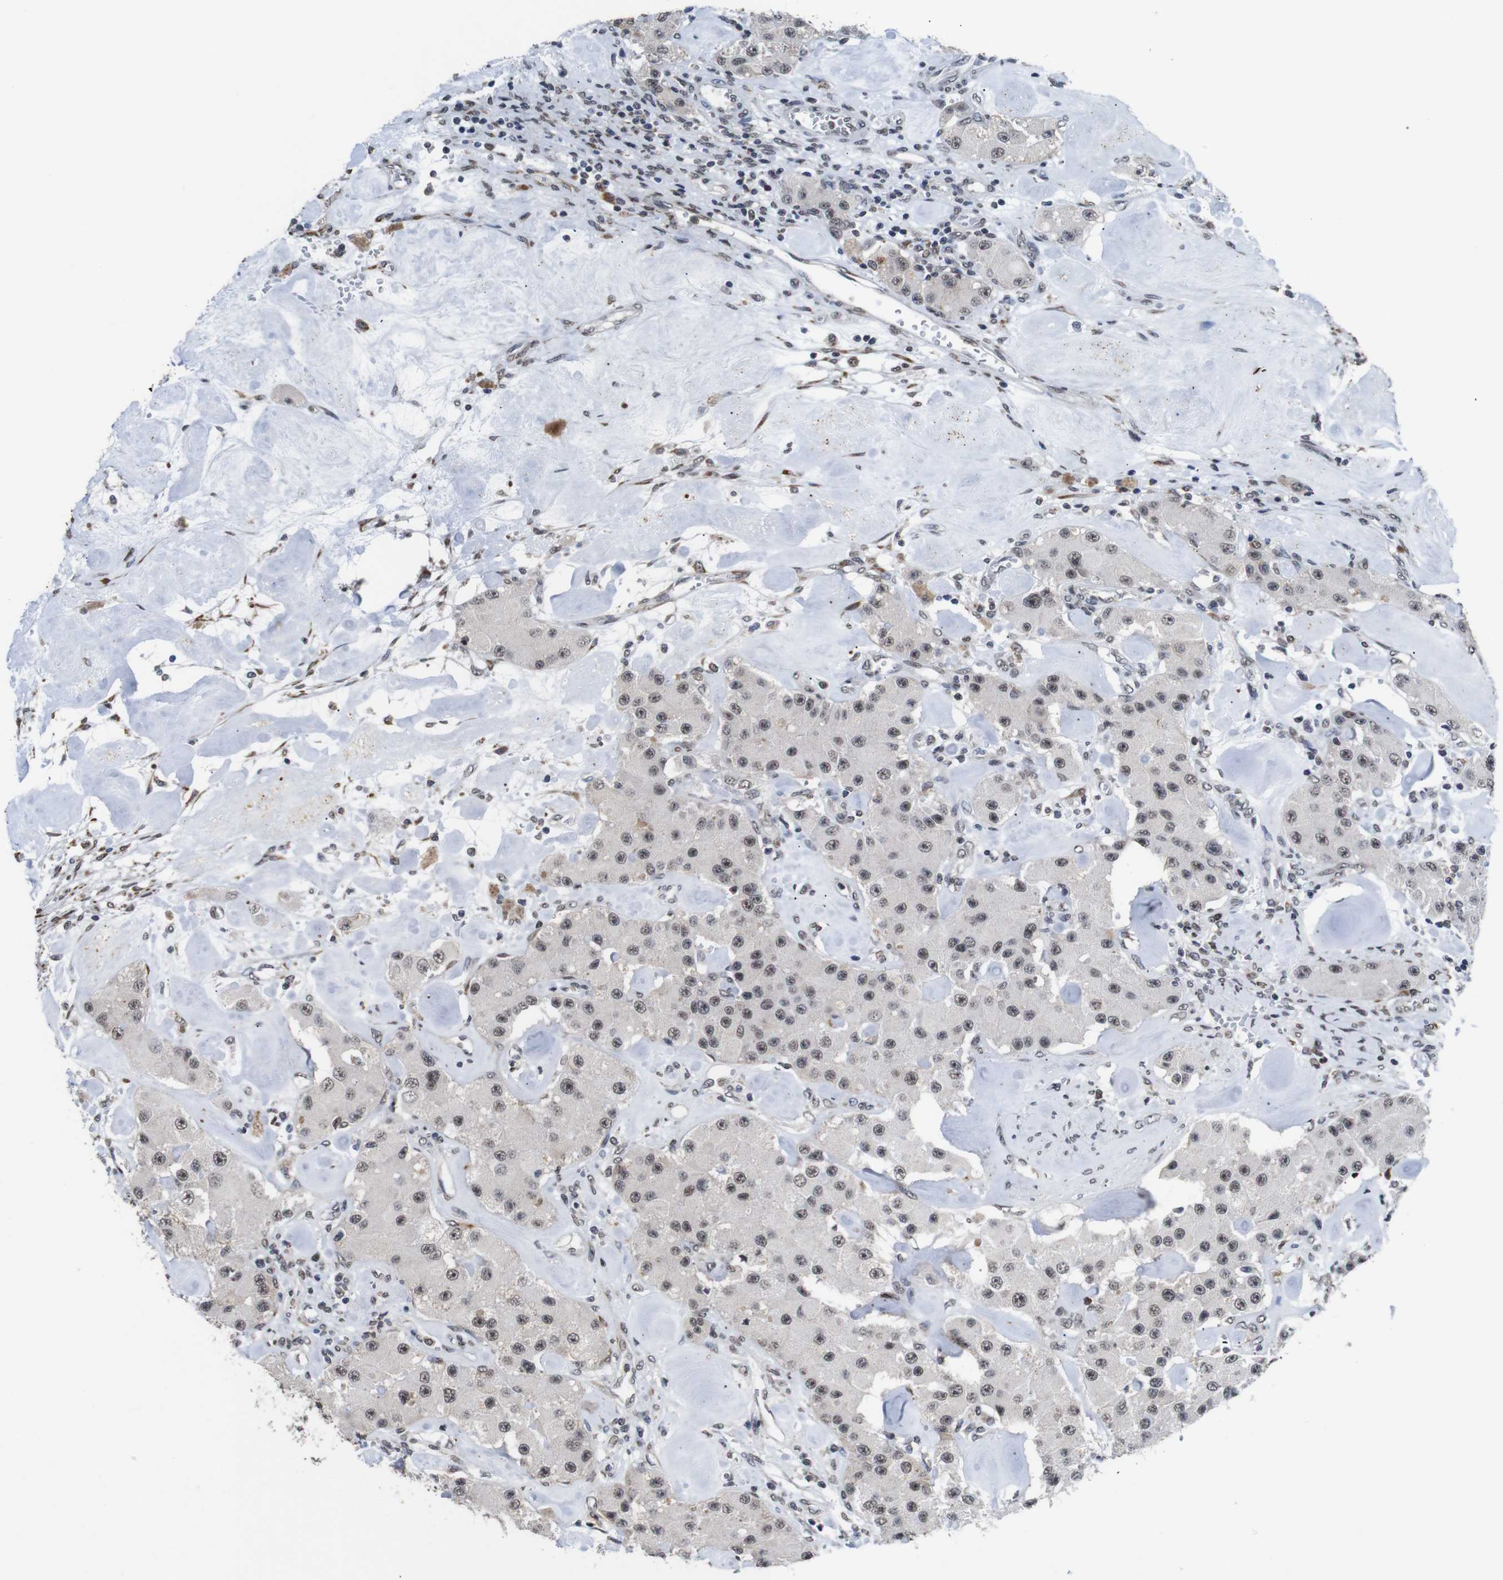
{"staining": {"intensity": "weak", "quantity": ">75%", "location": "nuclear"}, "tissue": "carcinoid", "cell_type": "Tumor cells", "image_type": "cancer", "snomed": [{"axis": "morphology", "description": "Carcinoid, malignant, NOS"}, {"axis": "topography", "description": "Pancreas"}], "caption": "This image shows carcinoid (malignant) stained with immunohistochemistry (IHC) to label a protein in brown. The nuclear of tumor cells show weak positivity for the protein. Nuclei are counter-stained blue.", "gene": "EIF4G1", "patient": {"sex": "male", "age": 41}}